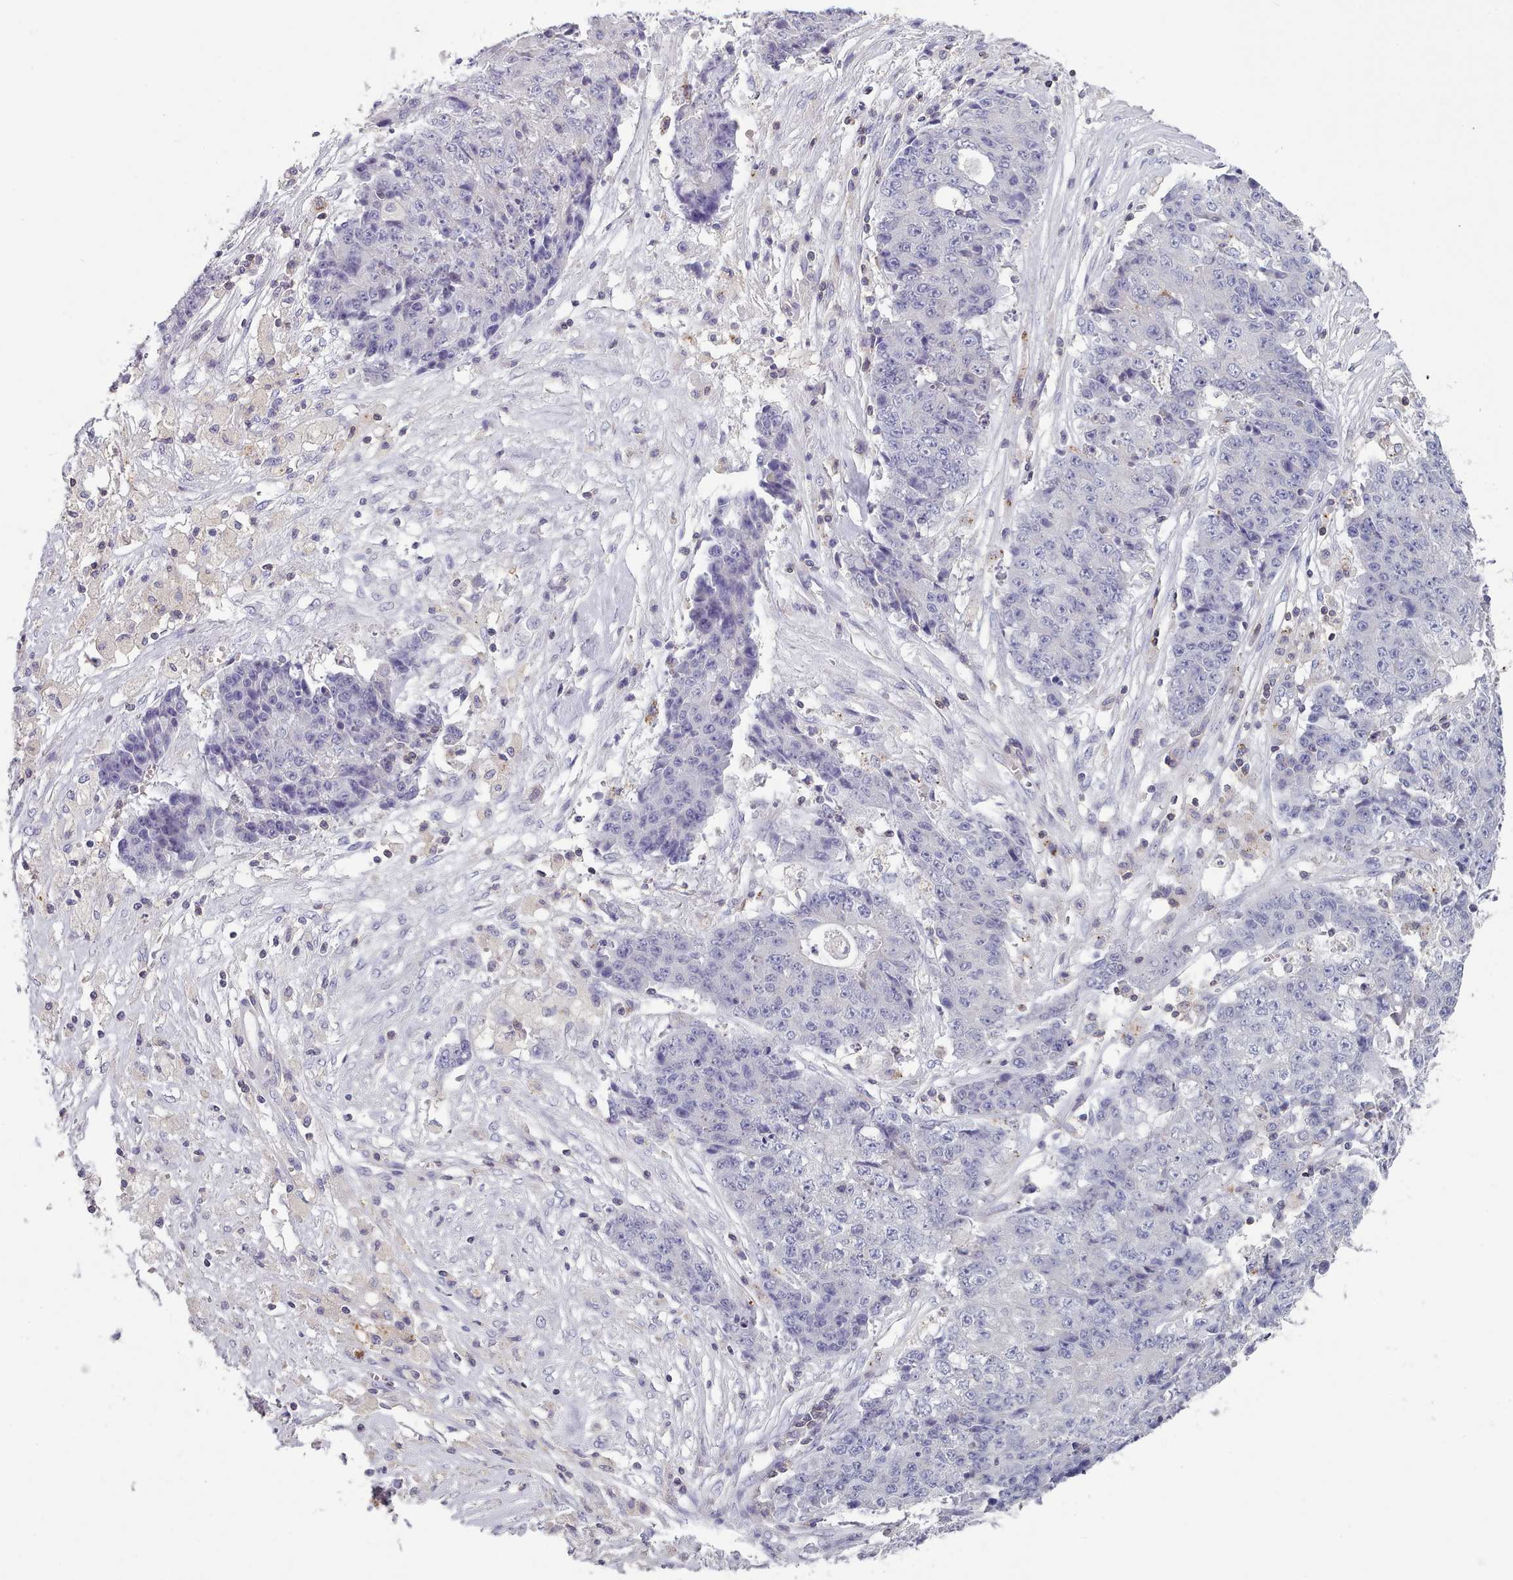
{"staining": {"intensity": "negative", "quantity": "none", "location": "none"}, "tissue": "ovarian cancer", "cell_type": "Tumor cells", "image_type": "cancer", "snomed": [{"axis": "morphology", "description": "Carcinoma, endometroid"}, {"axis": "topography", "description": "Ovary"}], "caption": "Tumor cells are negative for brown protein staining in endometroid carcinoma (ovarian).", "gene": "RAC2", "patient": {"sex": "female", "age": 42}}